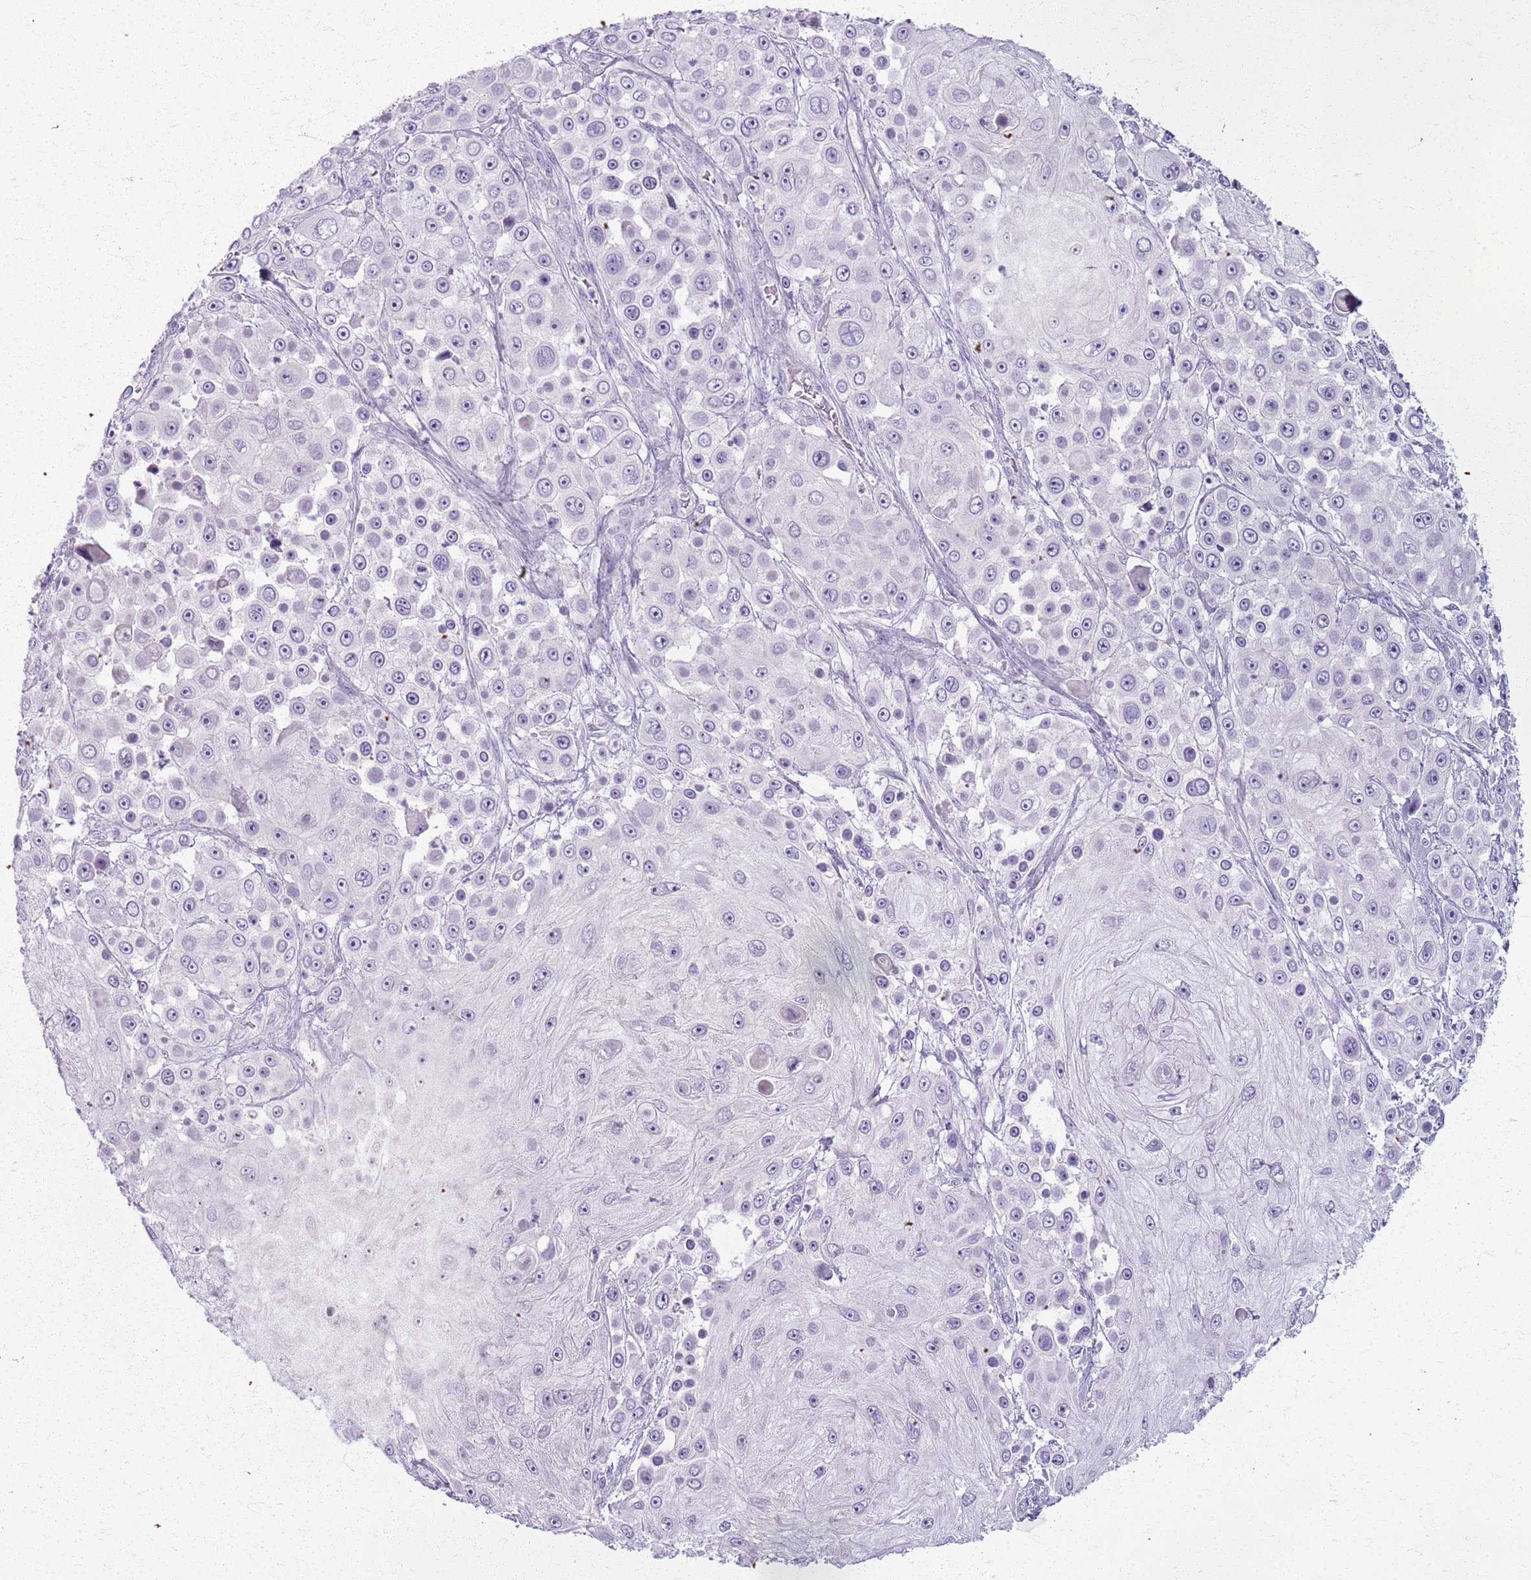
{"staining": {"intensity": "negative", "quantity": "none", "location": "none"}, "tissue": "skin cancer", "cell_type": "Tumor cells", "image_type": "cancer", "snomed": [{"axis": "morphology", "description": "Squamous cell carcinoma, NOS"}, {"axis": "topography", "description": "Skin"}], "caption": "Tumor cells are negative for brown protein staining in skin cancer.", "gene": "CSRP3", "patient": {"sex": "male", "age": 67}}